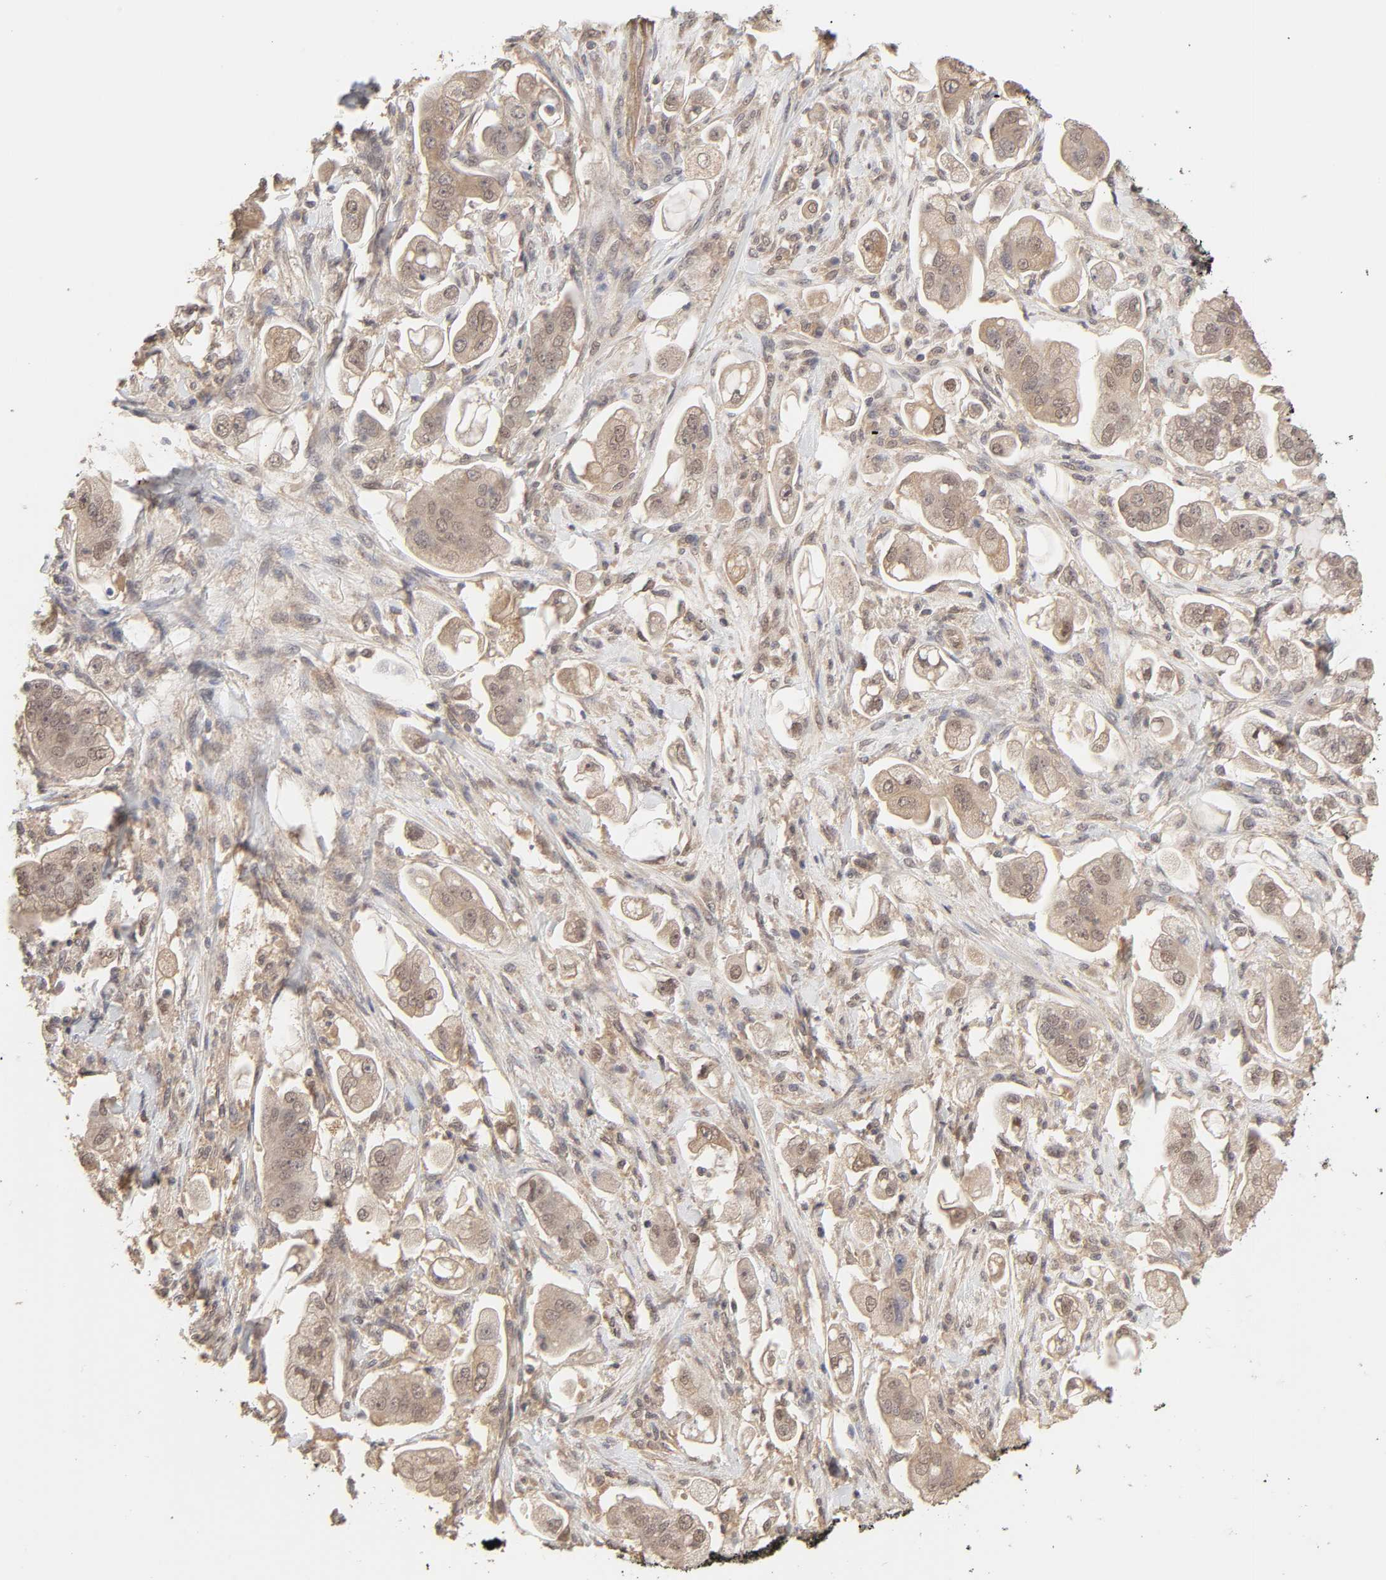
{"staining": {"intensity": "moderate", "quantity": ">75%", "location": "cytoplasmic/membranous"}, "tissue": "stomach cancer", "cell_type": "Tumor cells", "image_type": "cancer", "snomed": [{"axis": "morphology", "description": "Adenocarcinoma, NOS"}, {"axis": "topography", "description": "Stomach"}], "caption": "An immunohistochemistry (IHC) image of tumor tissue is shown. Protein staining in brown highlights moderate cytoplasmic/membranous positivity in stomach cancer within tumor cells.", "gene": "MAPK1", "patient": {"sex": "male", "age": 62}}